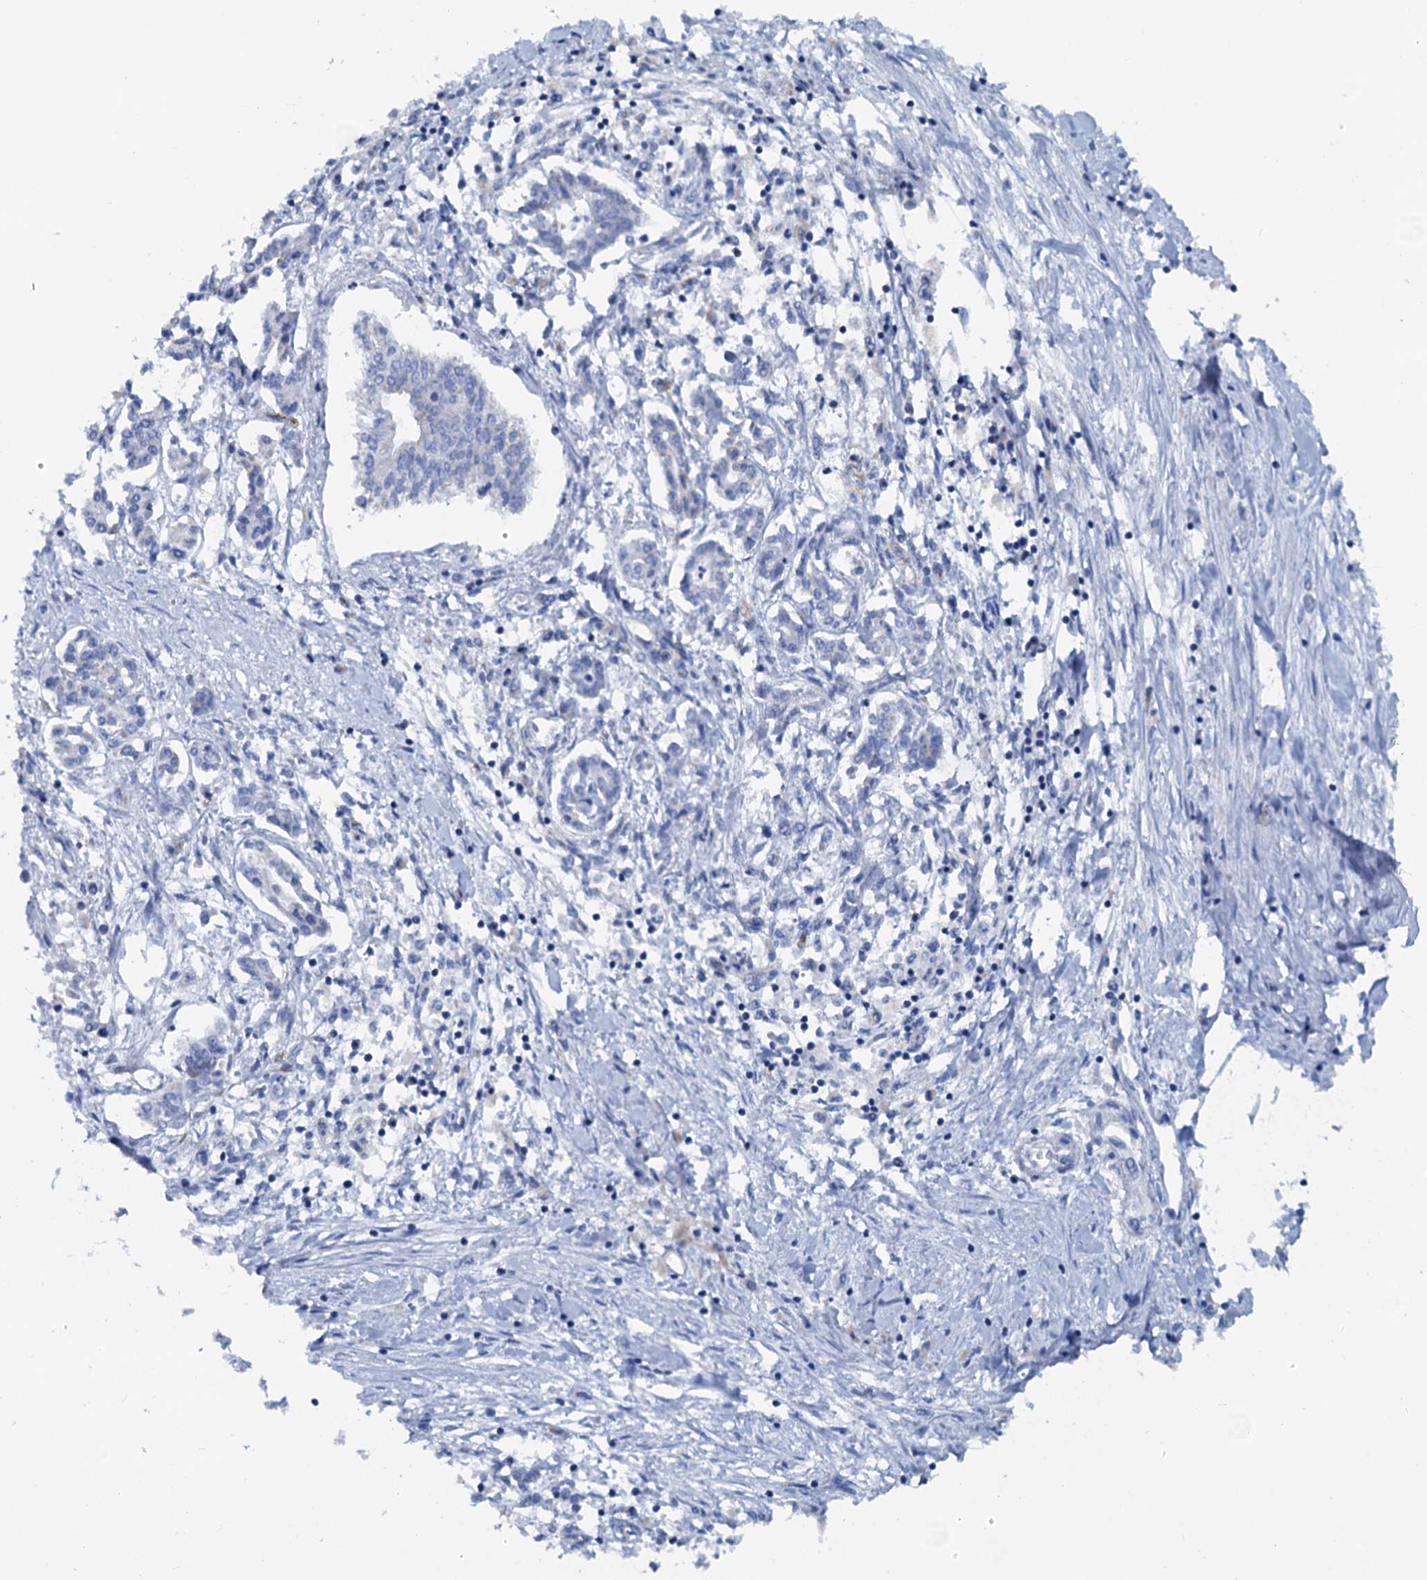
{"staining": {"intensity": "negative", "quantity": "none", "location": "none"}, "tissue": "pancreatic cancer", "cell_type": "Tumor cells", "image_type": "cancer", "snomed": [{"axis": "morphology", "description": "Adenocarcinoma, NOS"}, {"axis": "topography", "description": "Pancreas"}], "caption": "The IHC photomicrograph has no significant staining in tumor cells of pancreatic cancer (adenocarcinoma) tissue.", "gene": "SLC1A3", "patient": {"sex": "female", "age": 50}}